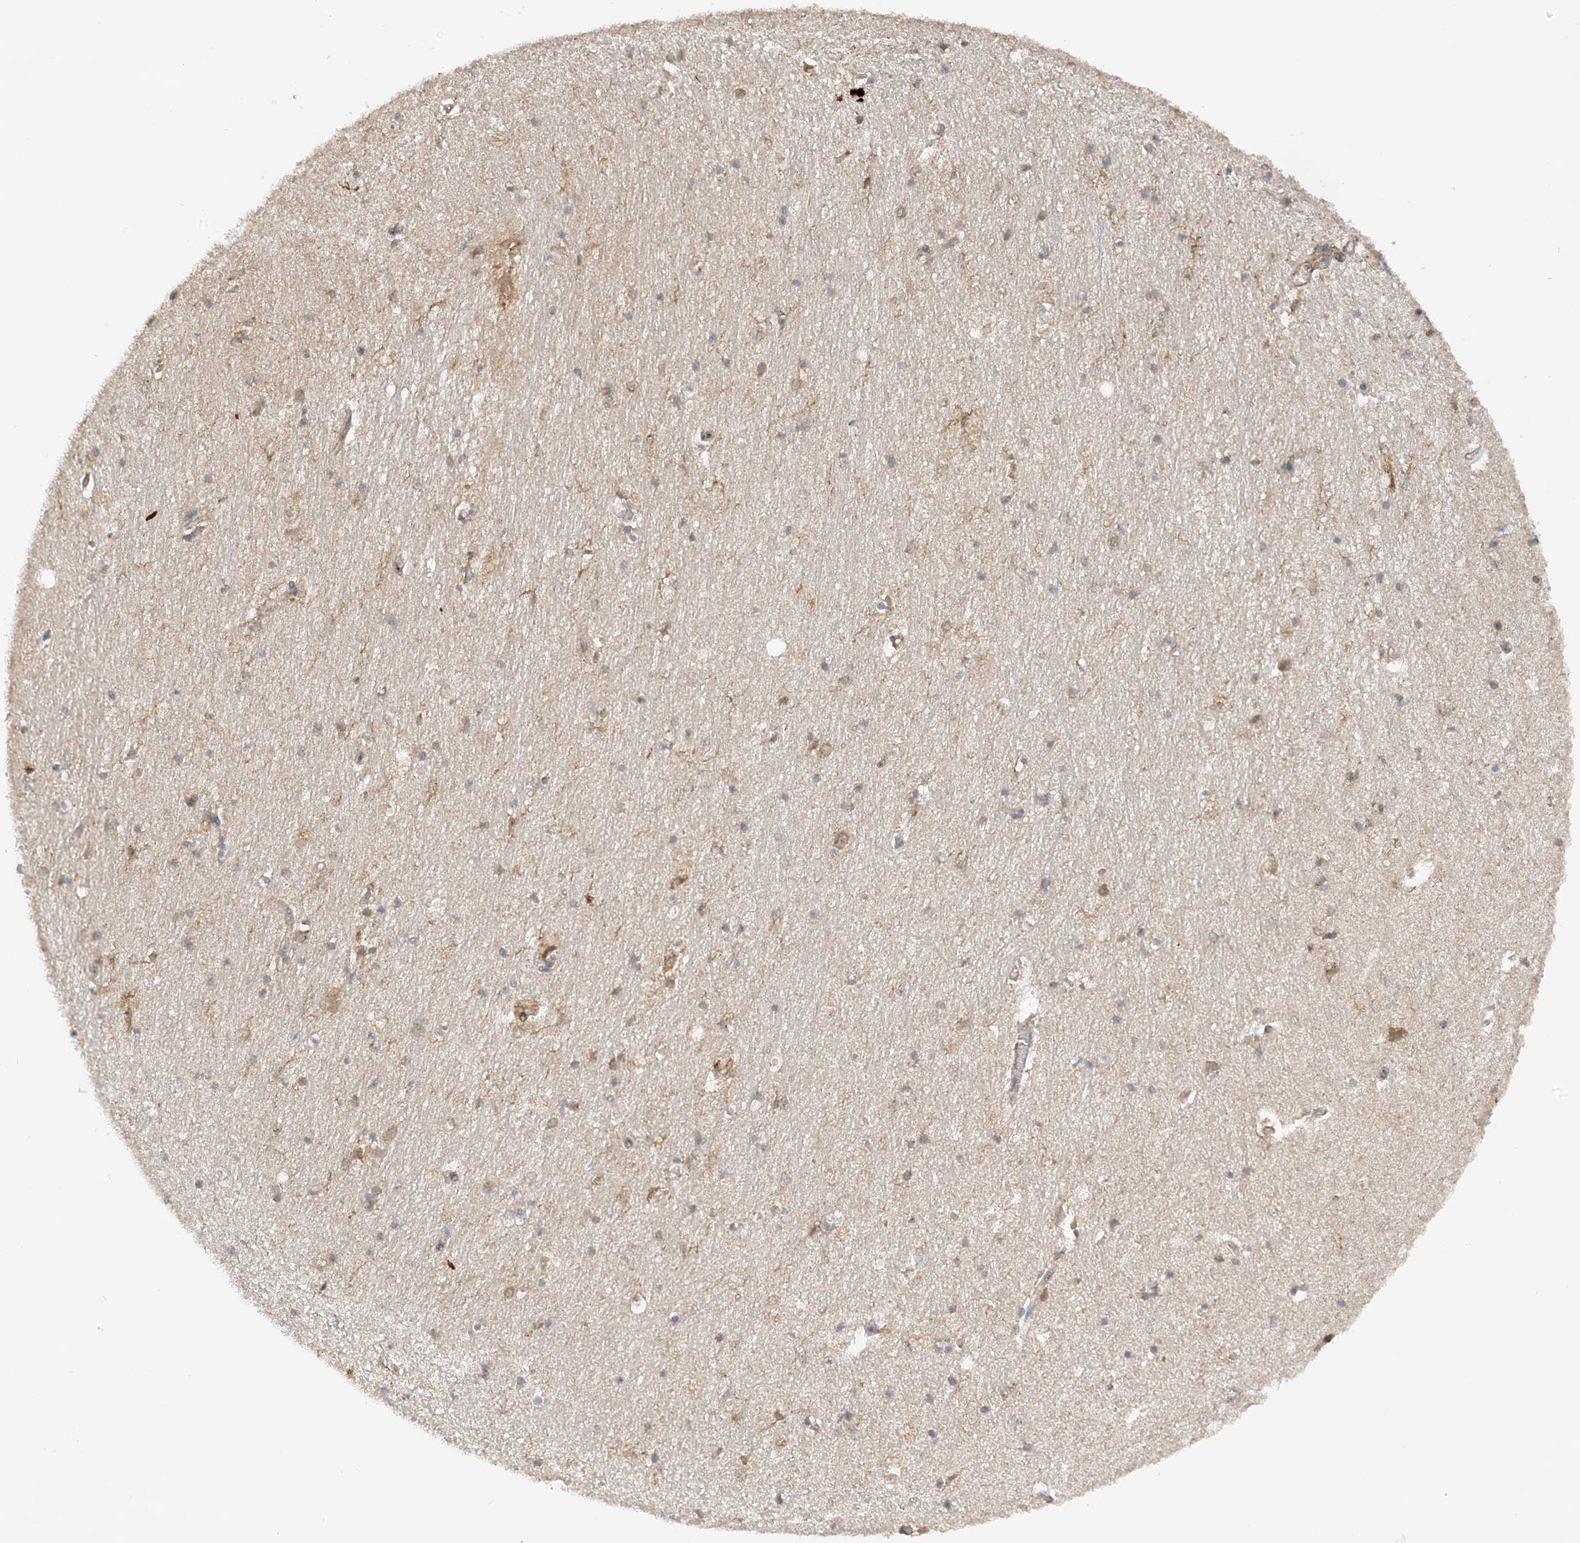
{"staining": {"intensity": "moderate", "quantity": "<25%", "location": "cytoplasmic/membranous"}, "tissue": "hippocampus", "cell_type": "Glial cells", "image_type": "normal", "snomed": [{"axis": "morphology", "description": "Normal tissue, NOS"}, {"axis": "topography", "description": "Hippocampus"}], "caption": "A high-resolution image shows immunohistochemistry (IHC) staining of unremarkable hippocampus, which displays moderate cytoplasmic/membranous expression in approximately <25% of glial cells.", "gene": "TATDN3", "patient": {"sex": "female", "age": 64}}